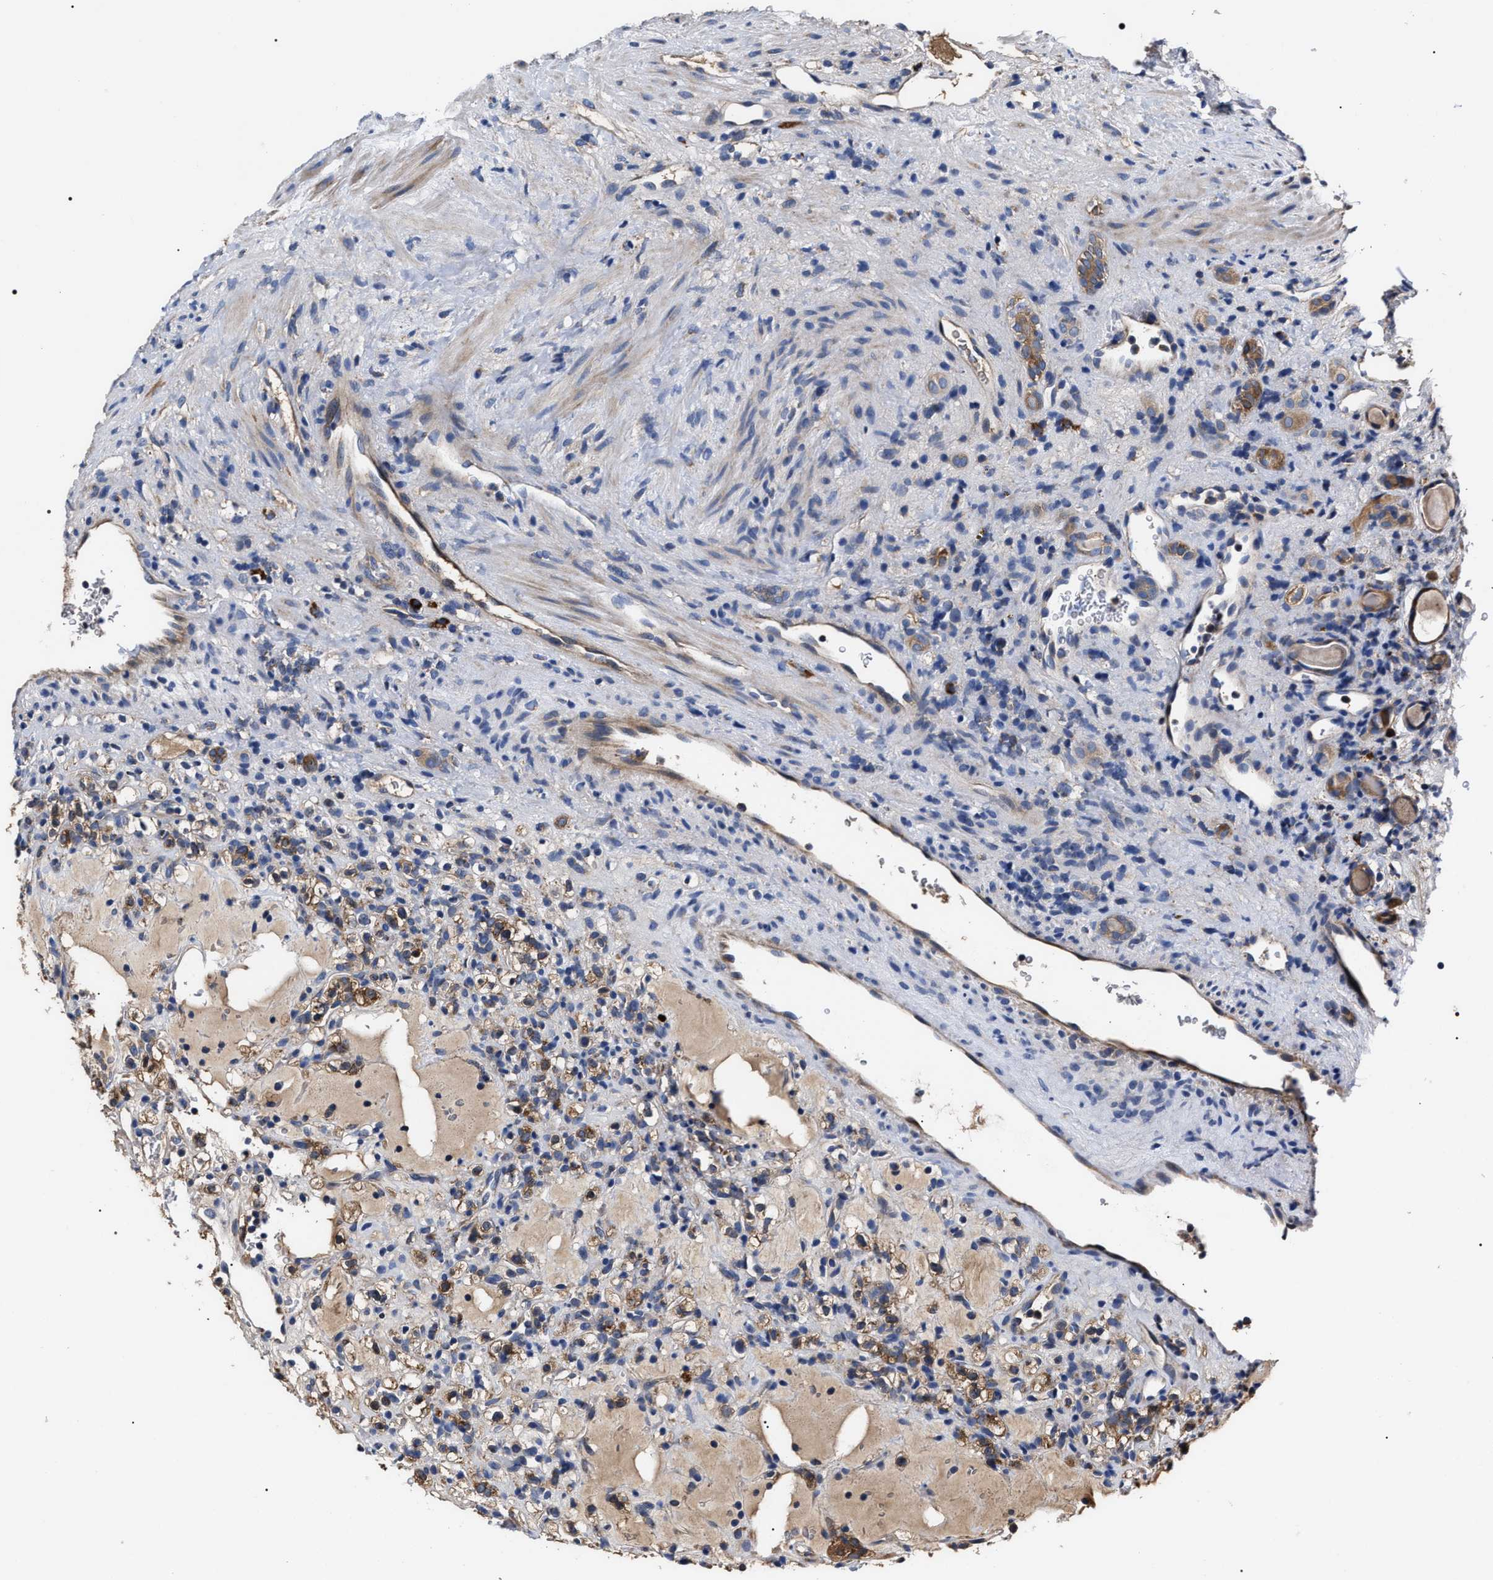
{"staining": {"intensity": "moderate", "quantity": ">75%", "location": "cytoplasmic/membranous"}, "tissue": "renal cancer", "cell_type": "Tumor cells", "image_type": "cancer", "snomed": [{"axis": "morphology", "description": "Normal tissue, NOS"}, {"axis": "morphology", "description": "Adenocarcinoma, NOS"}, {"axis": "topography", "description": "Kidney"}], "caption": "Tumor cells show medium levels of moderate cytoplasmic/membranous positivity in about >75% of cells in adenocarcinoma (renal). The staining is performed using DAB brown chromogen to label protein expression. The nuclei are counter-stained blue using hematoxylin.", "gene": "MACC1", "patient": {"sex": "female", "age": 72}}